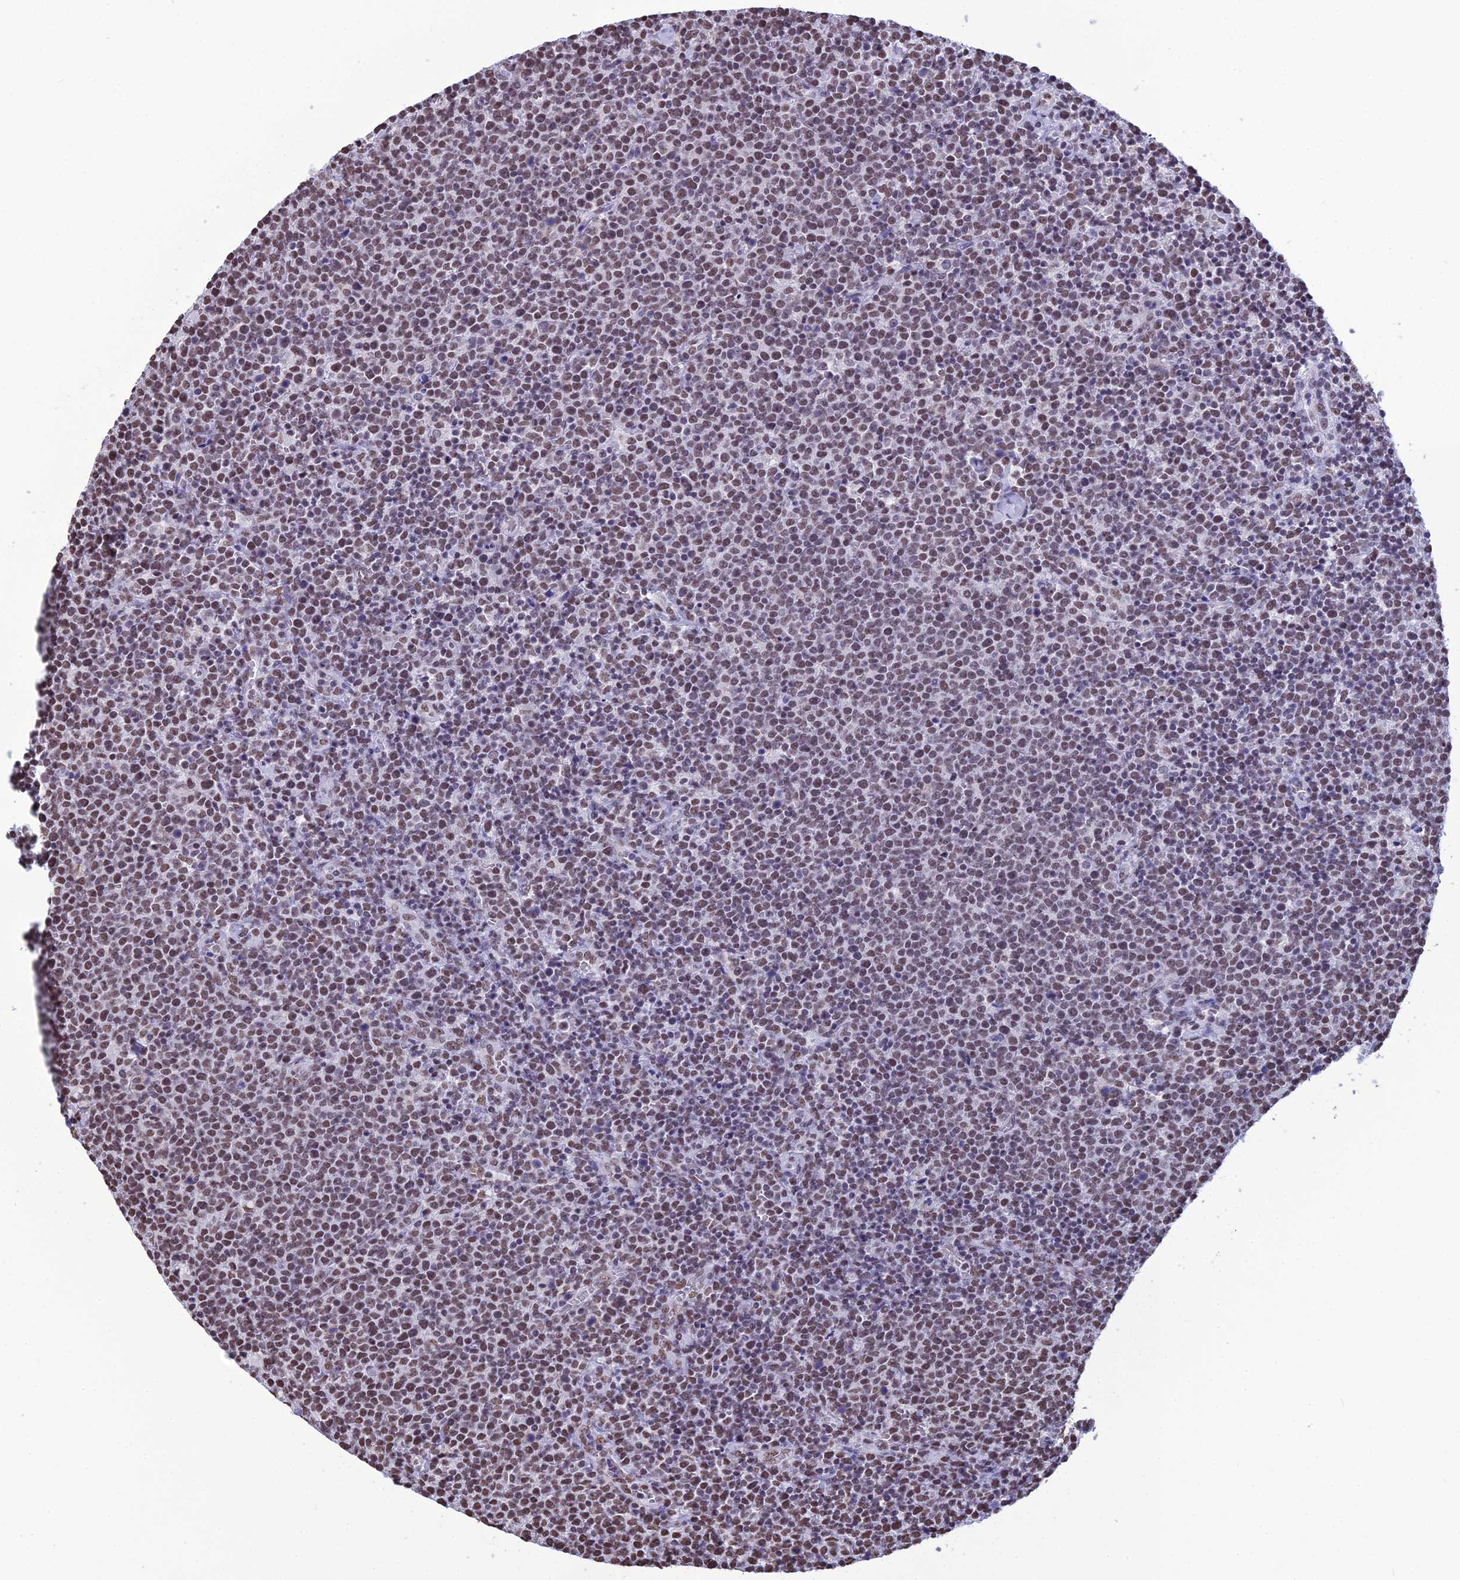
{"staining": {"intensity": "moderate", "quantity": "25%-75%", "location": "nuclear"}, "tissue": "lymphoma", "cell_type": "Tumor cells", "image_type": "cancer", "snomed": [{"axis": "morphology", "description": "Malignant lymphoma, non-Hodgkin's type, High grade"}, {"axis": "topography", "description": "Lymph node"}], "caption": "IHC micrograph of neoplastic tissue: lymphoma stained using immunohistochemistry displays medium levels of moderate protein expression localized specifically in the nuclear of tumor cells, appearing as a nuclear brown color.", "gene": "PRAMEF12", "patient": {"sex": "male", "age": 61}}